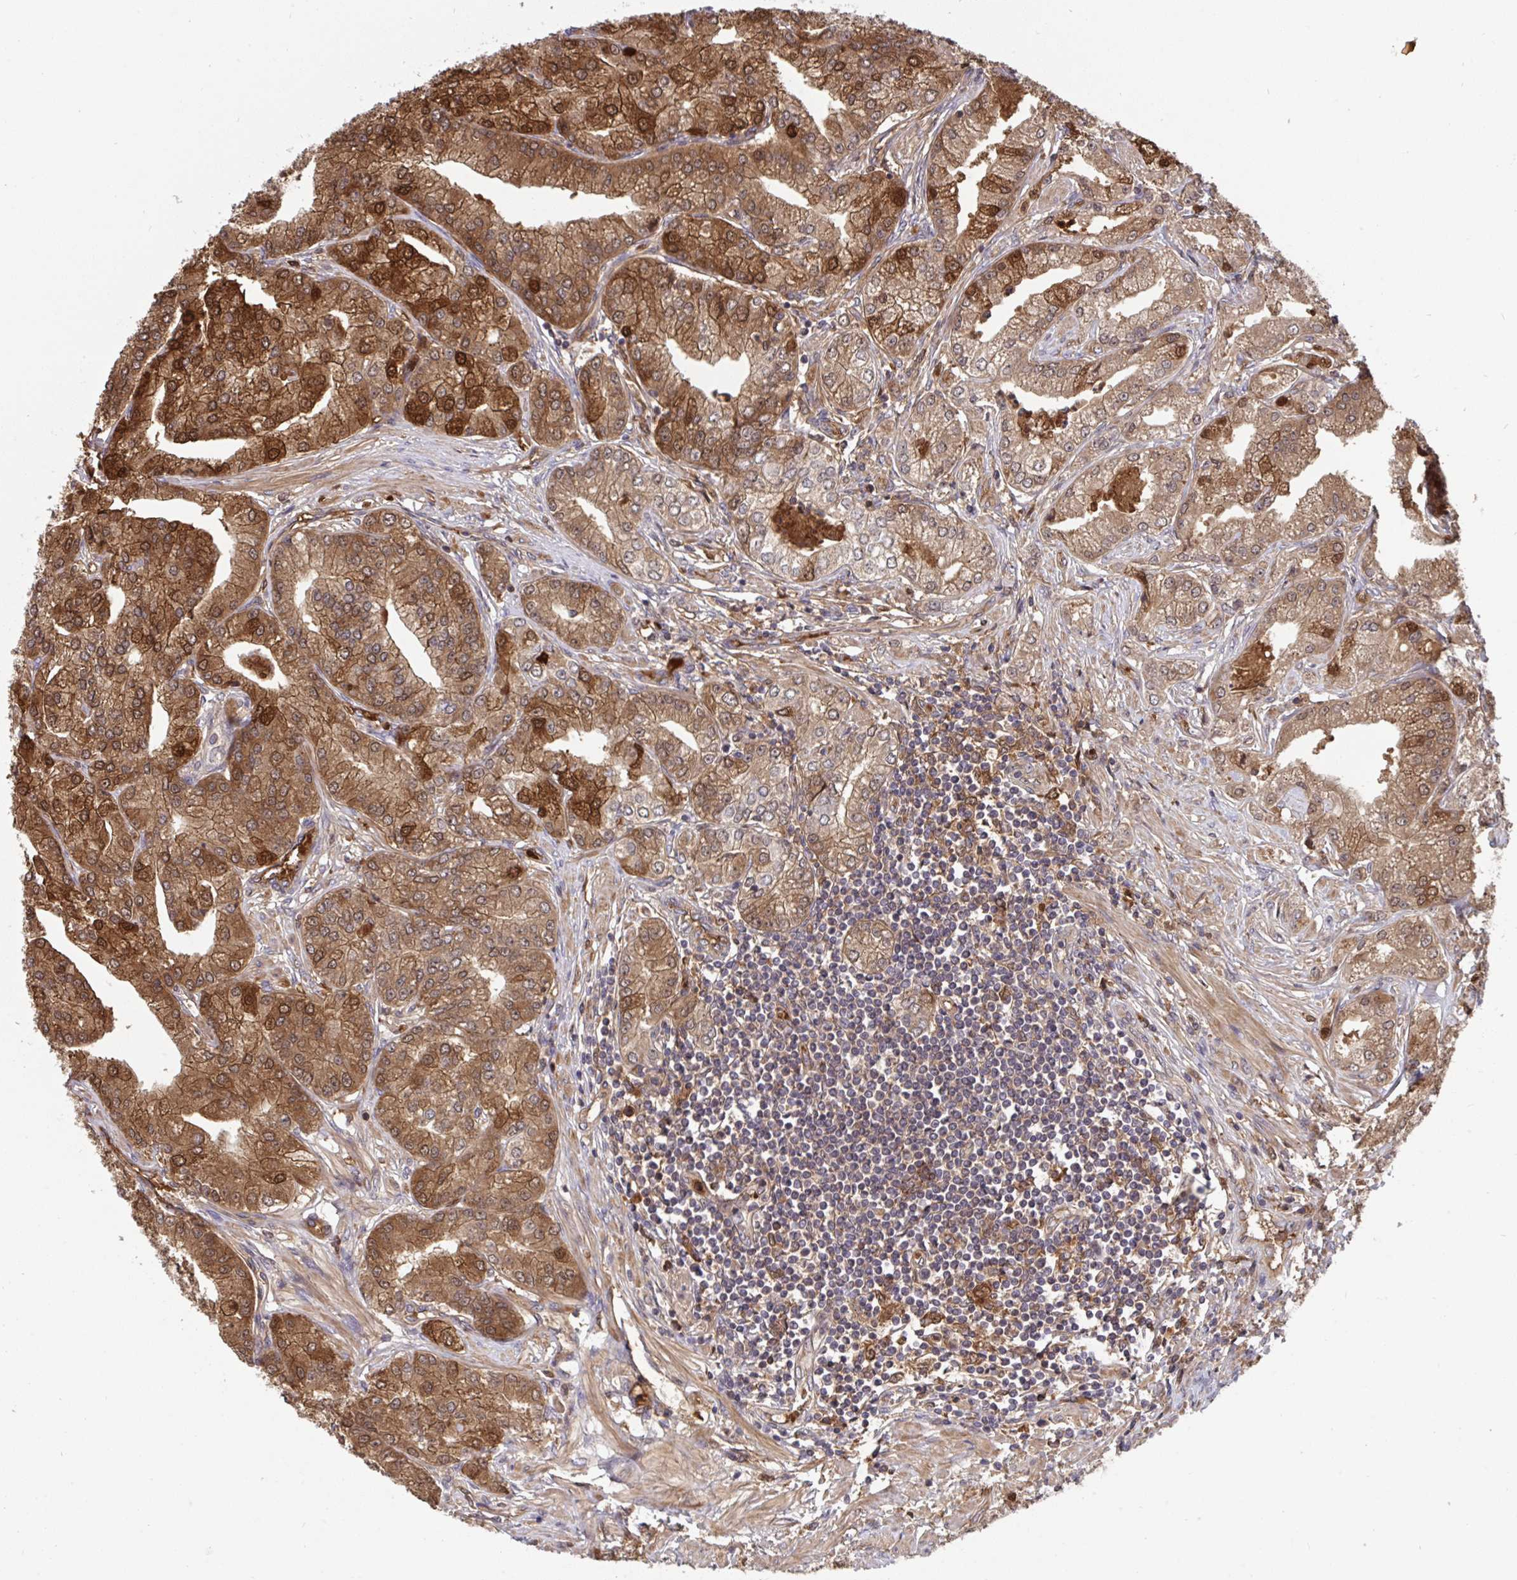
{"staining": {"intensity": "strong", "quantity": ">75%", "location": "cytoplasmic/membranous,nuclear"}, "tissue": "prostate cancer", "cell_type": "Tumor cells", "image_type": "cancer", "snomed": [{"axis": "morphology", "description": "Adenocarcinoma, High grade"}, {"axis": "topography", "description": "Prostate"}], "caption": "This image reveals IHC staining of human prostate high-grade adenocarcinoma, with high strong cytoplasmic/membranous and nuclear positivity in about >75% of tumor cells.", "gene": "TIGAR", "patient": {"sex": "male", "age": 61}}